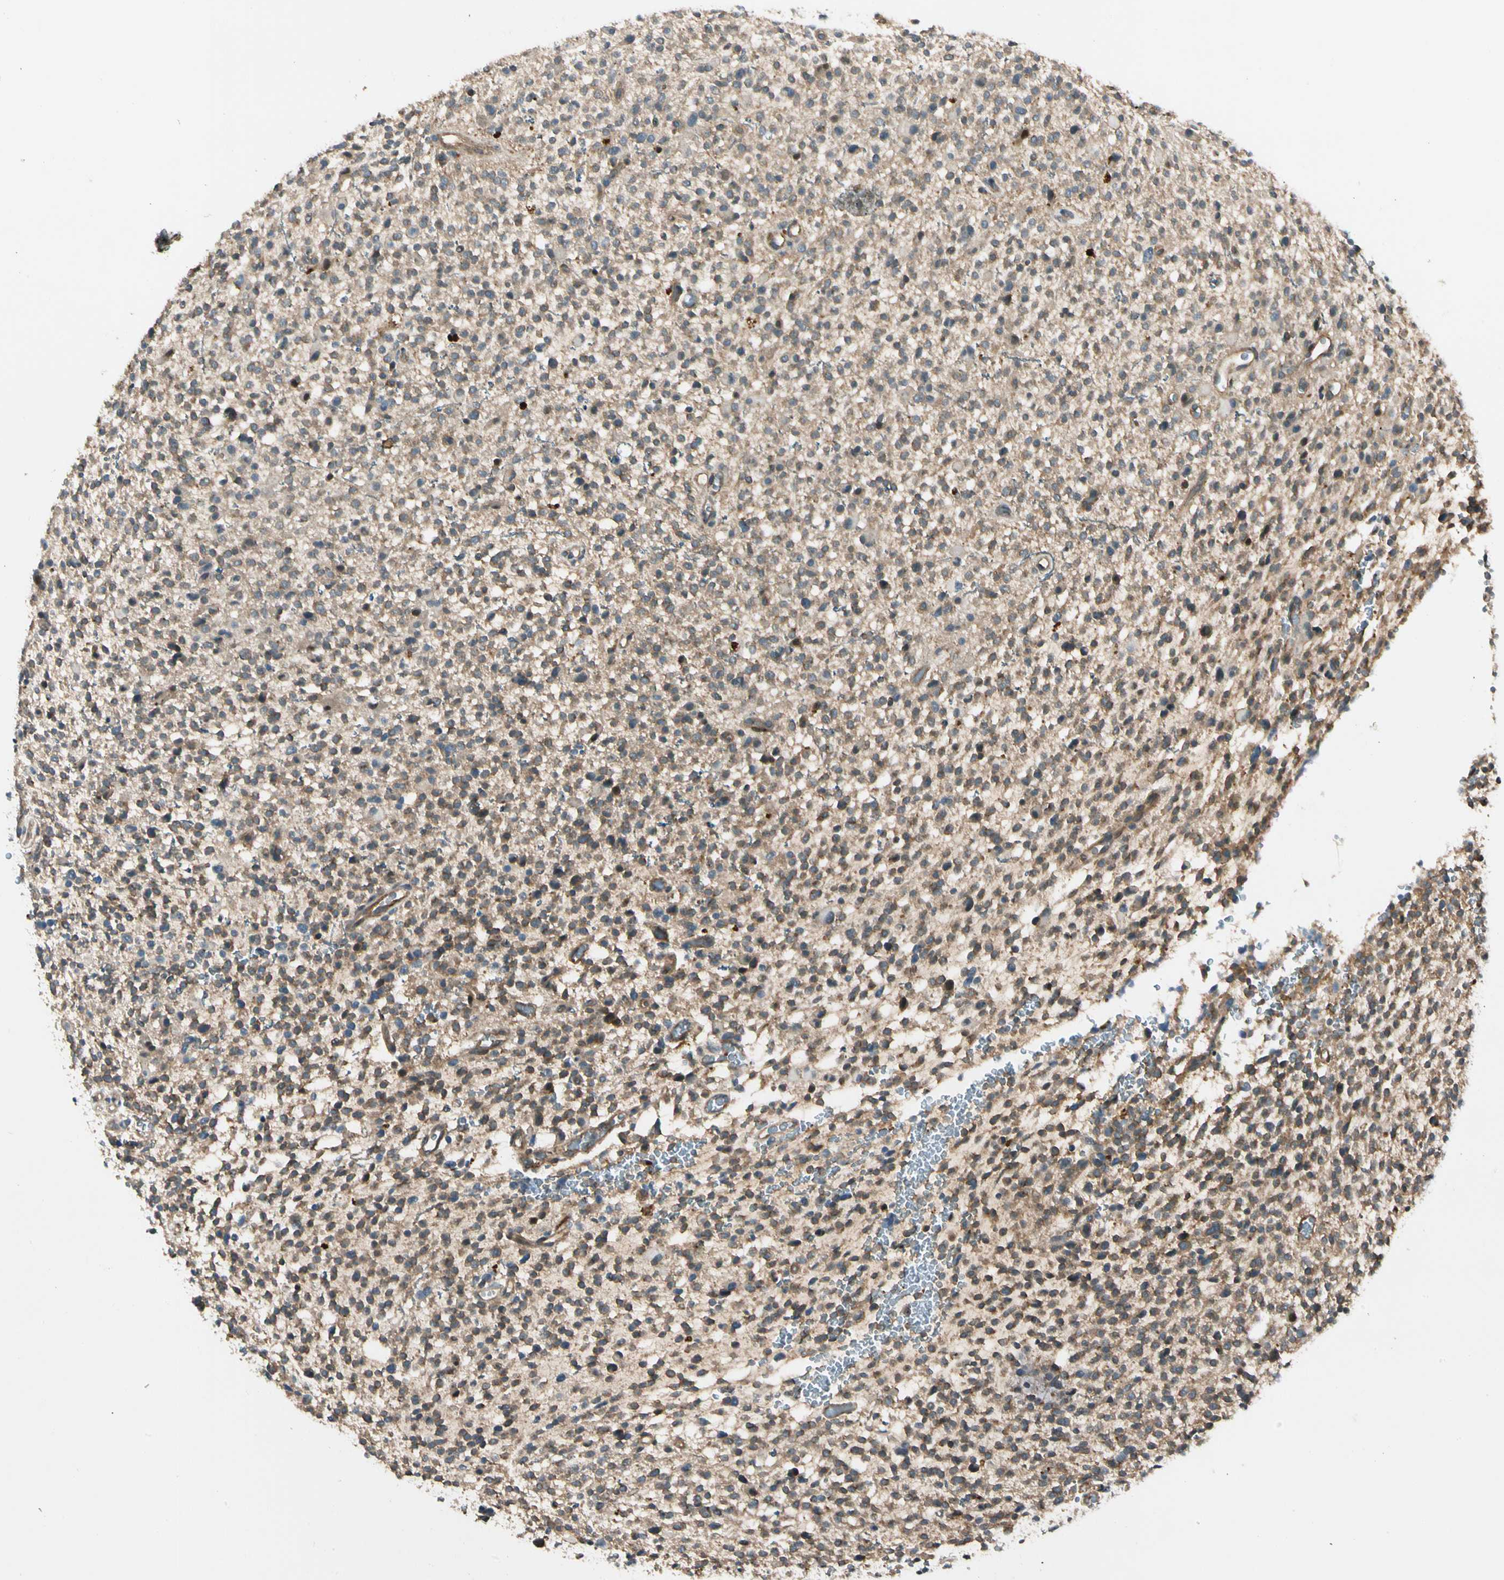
{"staining": {"intensity": "weak", "quantity": "25%-75%", "location": "cytoplasmic/membranous"}, "tissue": "glioma", "cell_type": "Tumor cells", "image_type": "cancer", "snomed": [{"axis": "morphology", "description": "Glioma, malignant, High grade"}, {"axis": "topography", "description": "Brain"}], "caption": "A photomicrograph showing weak cytoplasmic/membranous positivity in approximately 25%-75% of tumor cells in glioma, as visualized by brown immunohistochemical staining.", "gene": "ROCK2", "patient": {"sex": "male", "age": 48}}